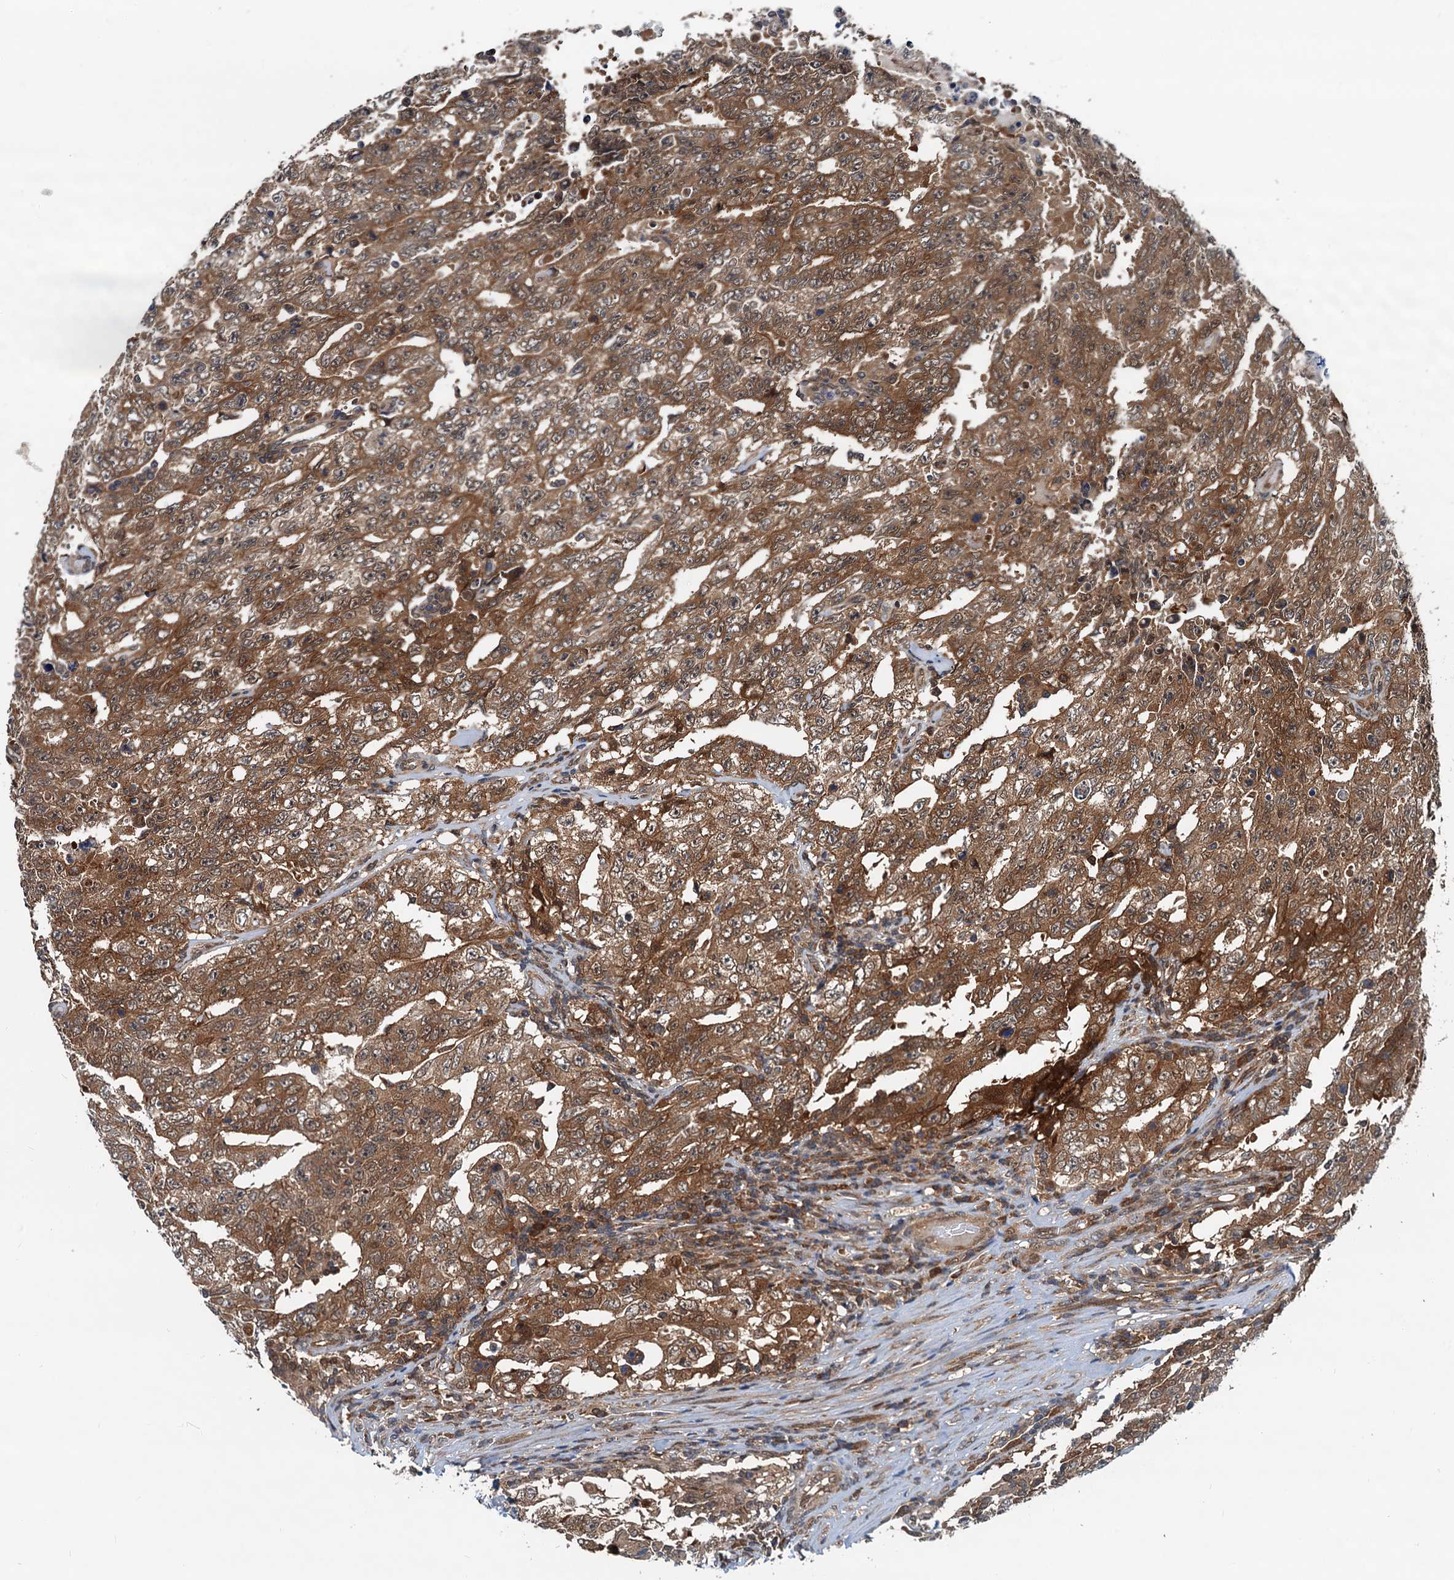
{"staining": {"intensity": "moderate", "quantity": ">75%", "location": "cytoplasmic/membranous"}, "tissue": "testis cancer", "cell_type": "Tumor cells", "image_type": "cancer", "snomed": [{"axis": "morphology", "description": "Carcinoma, Embryonal, NOS"}, {"axis": "topography", "description": "Testis"}], "caption": "Testis cancer stained with a brown dye exhibits moderate cytoplasmic/membranous positive expression in approximately >75% of tumor cells.", "gene": "AAGAB", "patient": {"sex": "male", "age": 26}}